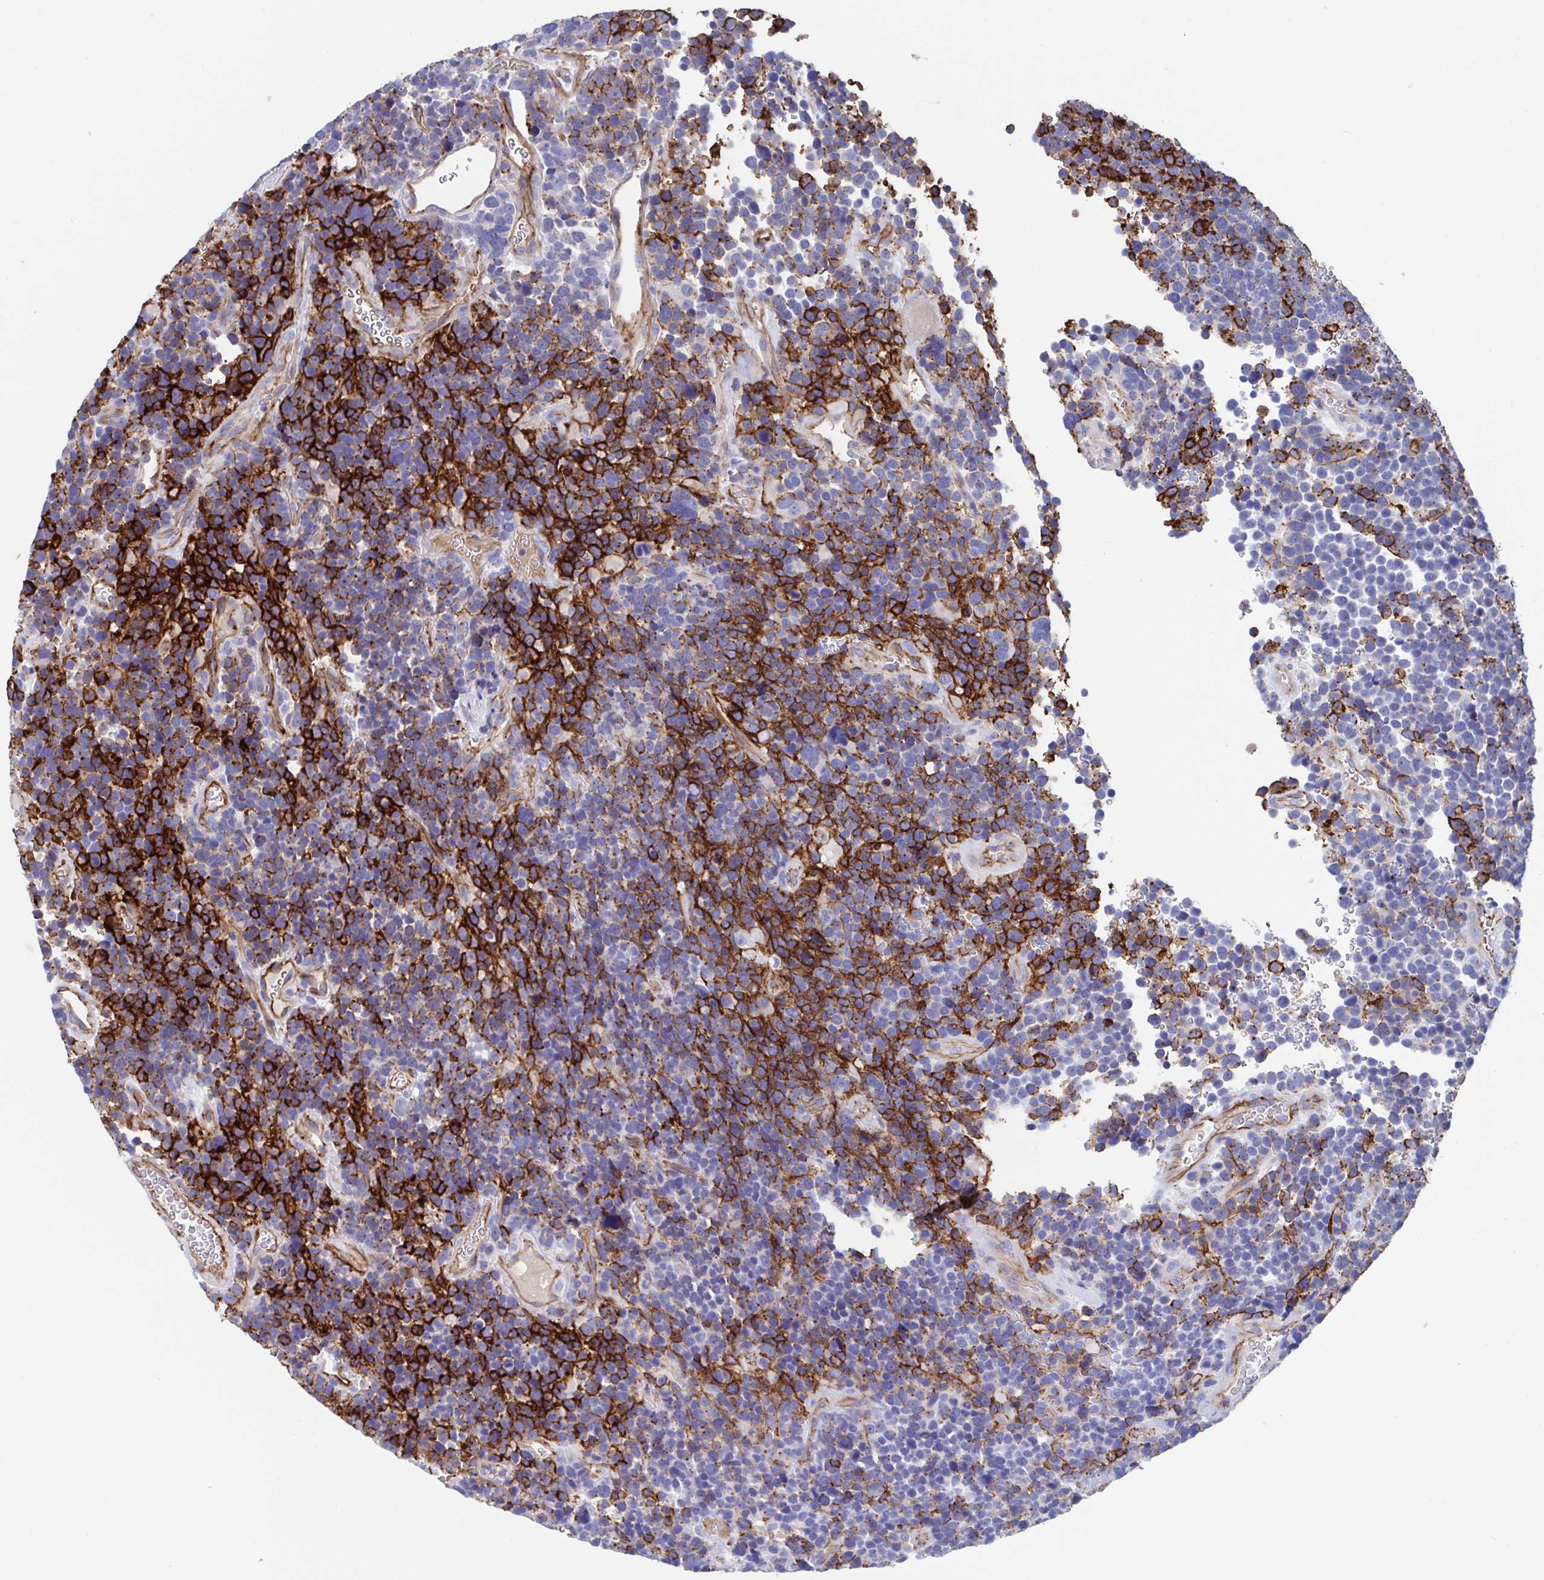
{"staining": {"intensity": "strong", "quantity": "25%-75%", "location": "cytoplasmic/membranous"}, "tissue": "glioma", "cell_type": "Tumor cells", "image_type": "cancer", "snomed": [{"axis": "morphology", "description": "Glioma, malignant, High grade"}, {"axis": "topography", "description": "Brain"}], "caption": "This histopathology image demonstrates high-grade glioma (malignant) stained with immunohistochemistry to label a protein in brown. The cytoplasmic/membranous of tumor cells show strong positivity for the protein. Nuclei are counter-stained blue.", "gene": "CDH2", "patient": {"sex": "male", "age": 33}}